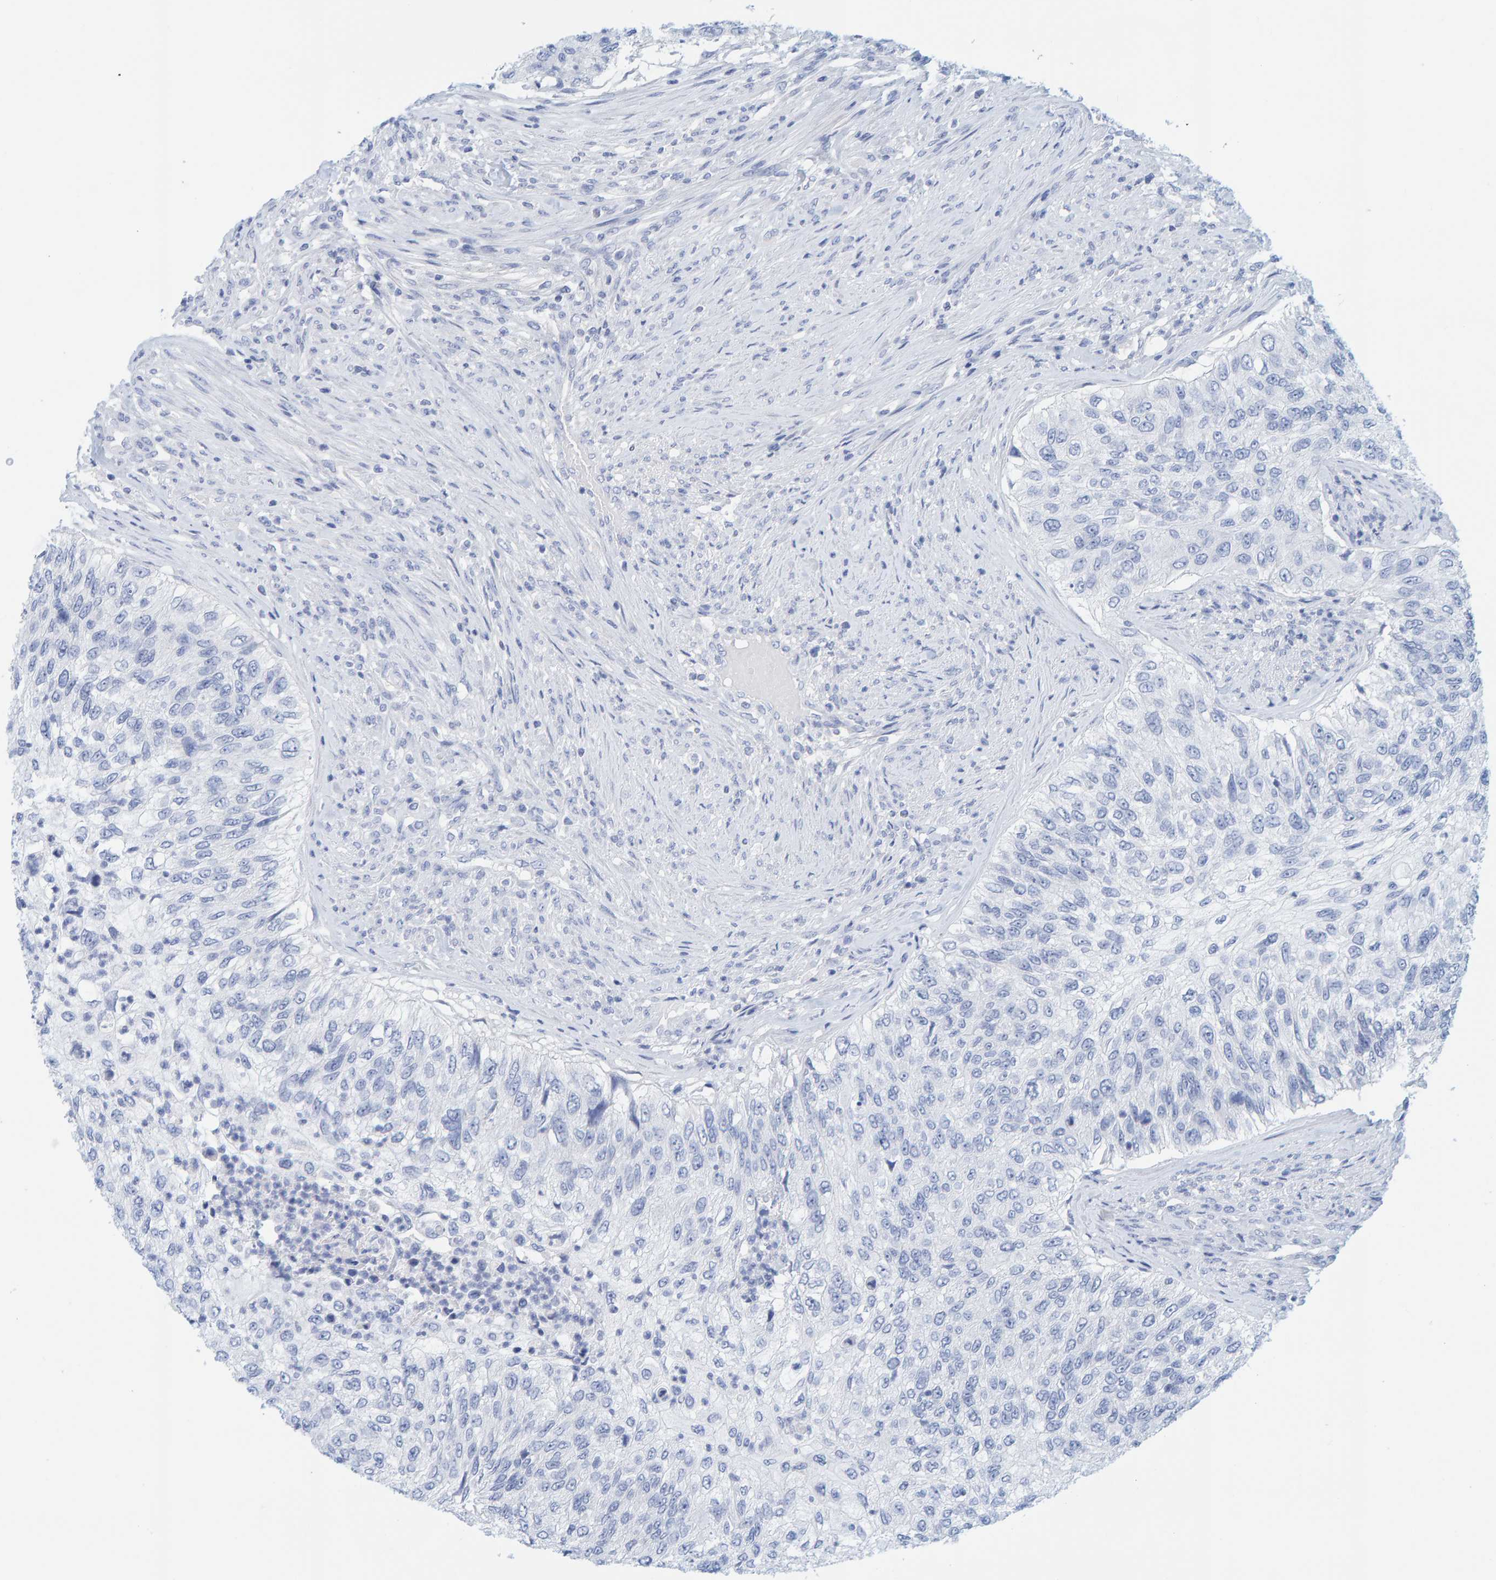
{"staining": {"intensity": "negative", "quantity": "none", "location": "none"}, "tissue": "urothelial cancer", "cell_type": "Tumor cells", "image_type": "cancer", "snomed": [{"axis": "morphology", "description": "Urothelial carcinoma, High grade"}, {"axis": "topography", "description": "Urinary bladder"}], "caption": "Urothelial carcinoma (high-grade) stained for a protein using immunohistochemistry shows no expression tumor cells.", "gene": "KLHL11", "patient": {"sex": "female", "age": 60}}